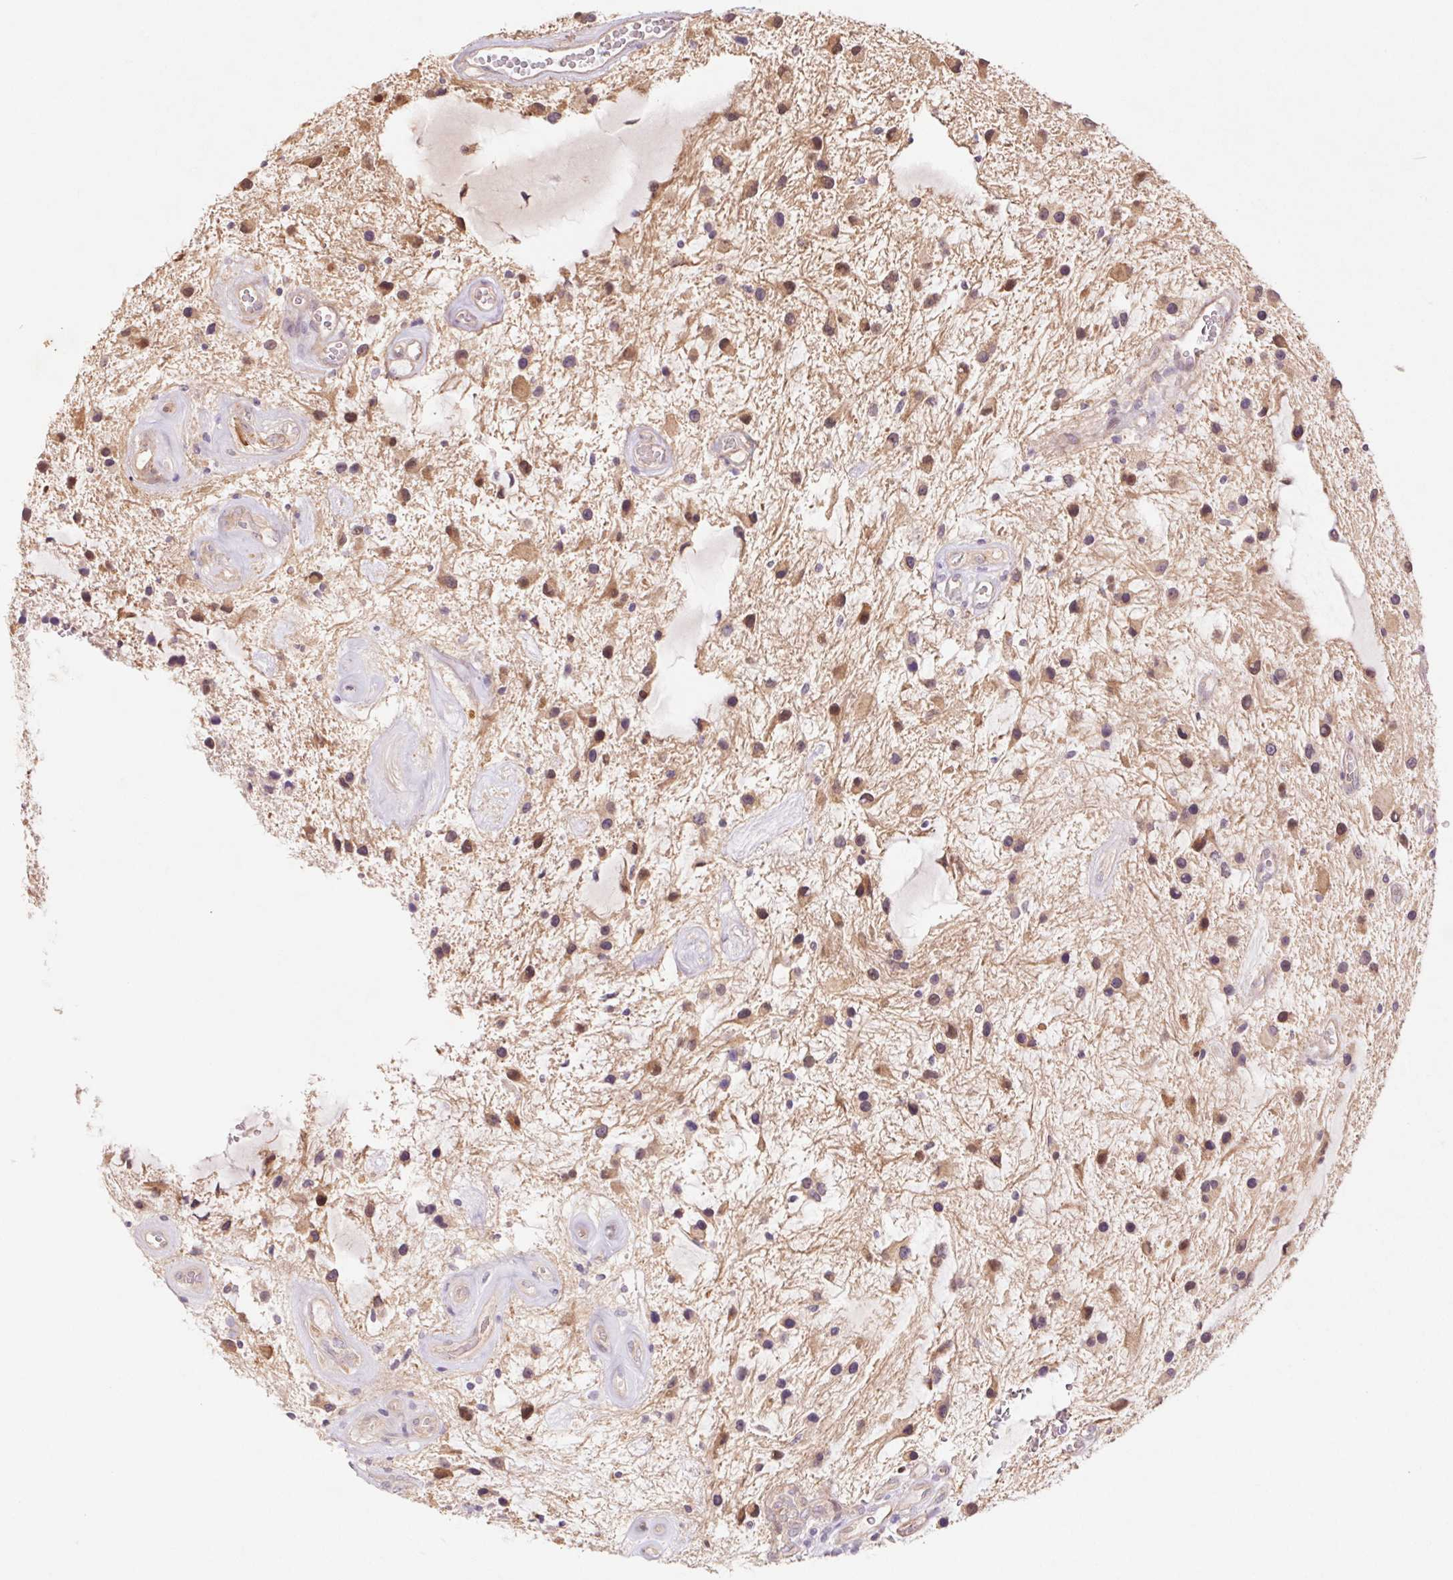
{"staining": {"intensity": "weak", "quantity": ">75%", "location": "cytoplasmic/membranous,nuclear"}, "tissue": "glioma", "cell_type": "Tumor cells", "image_type": "cancer", "snomed": [{"axis": "morphology", "description": "Glioma, malignant, Low grade"}, {"axis": "topography", "description": "Cerebellum"}], "caption": "Immunohistochemical staining of glioma reveals low levels of weak cytoplasmic/membranous and nuclear expression in about >75% of tumor cells.", "gene": "RRM1", "patient": {"sex": "female", "age": 14}}